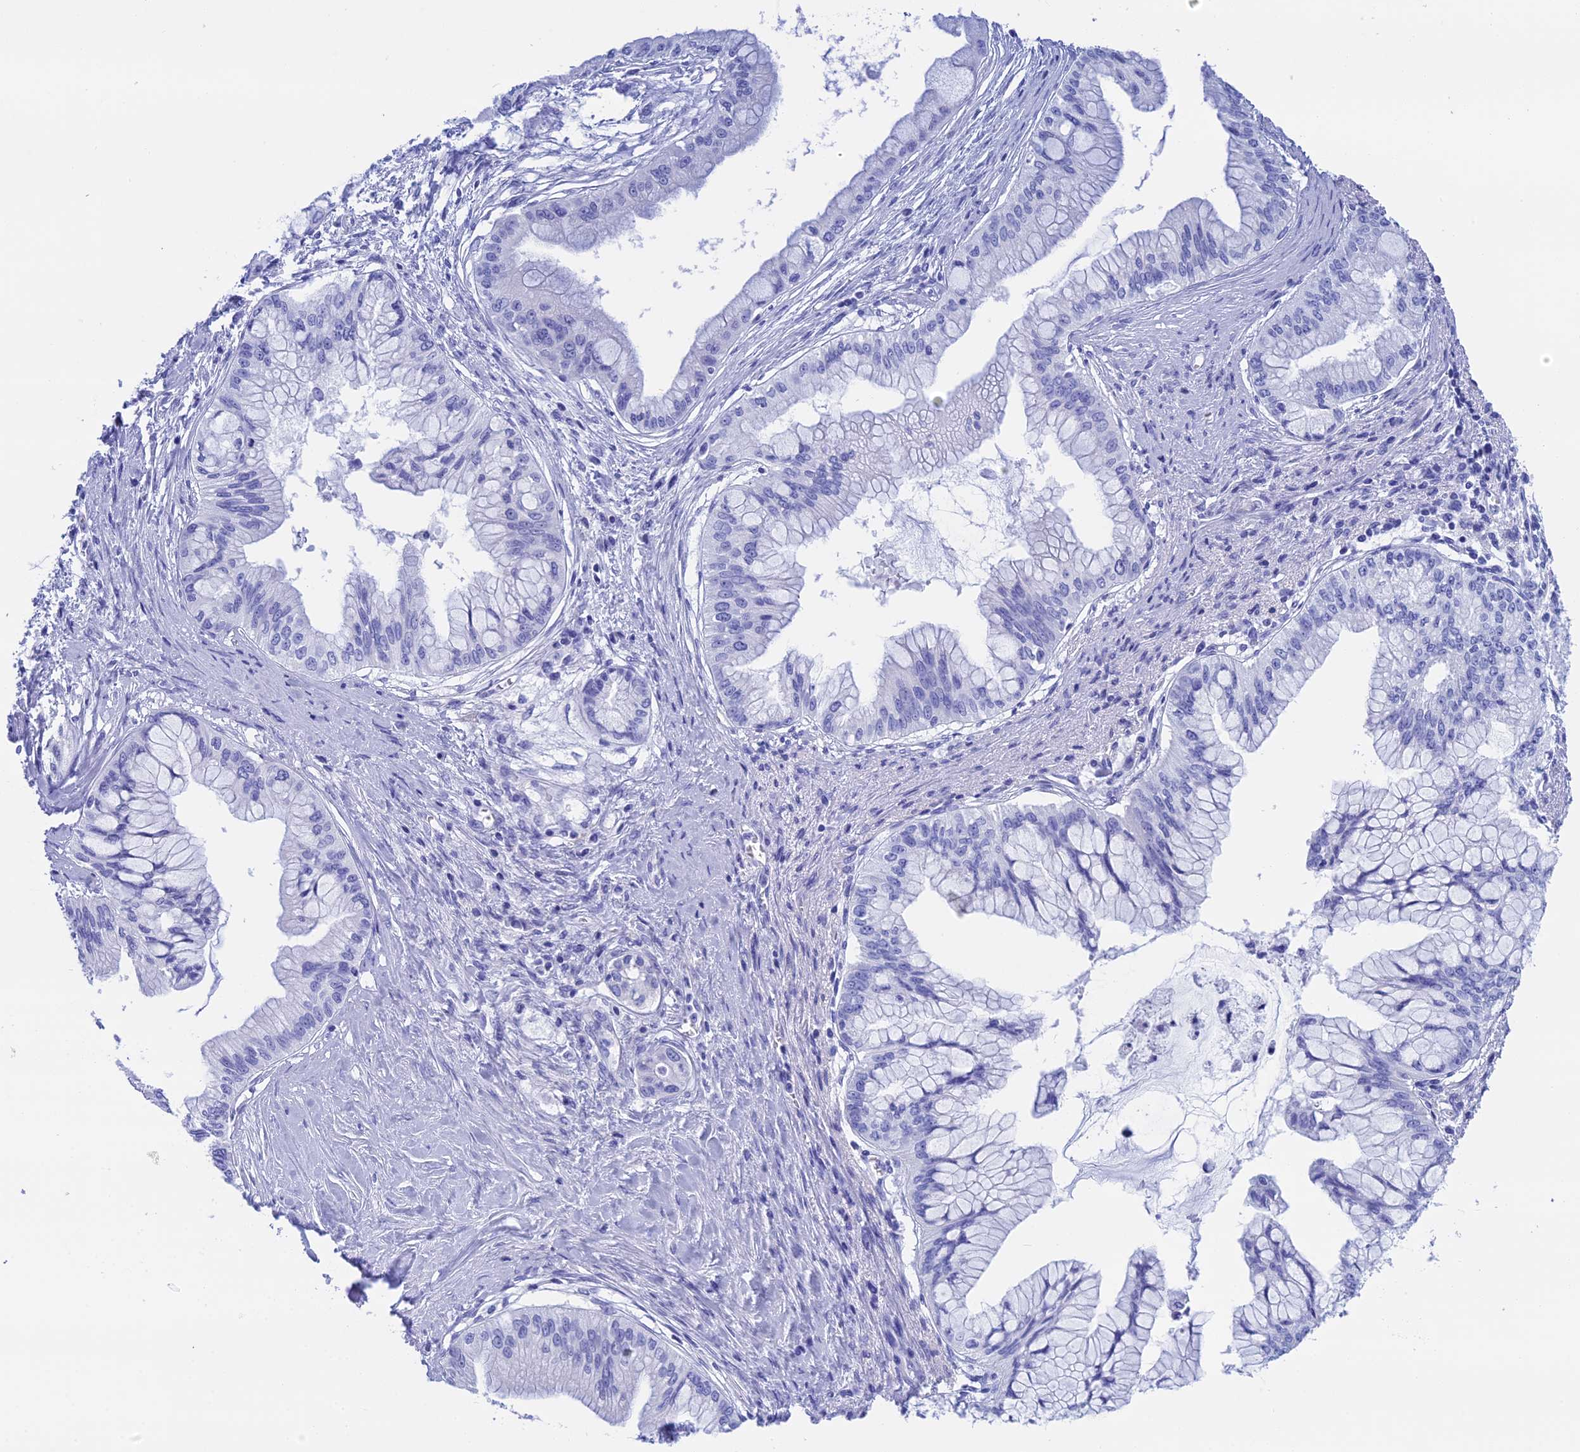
{"staining": {"intensity": "negative", "quantity": "none", "location": "none"}, "tissue": "pancreatic cancer", "cell_type": "Tumor cells", "image_type": "cancer", "snomed": [{"axis": "morphology", "description": "Adenocarcinoma, NOS"}, {"axis": "topography", "description": "Pancreas"}], "caption": "High magnification brightfield microscopy of adenocarcinoma (pancreatic) stained with DAB (3,3'-diaminobenzidine) (brown) and counterstained with hematoxylin (blue): tumor cells show no significant staining.", "gene": "TEX101", "patient": {"sex": "male", "age": 46}}